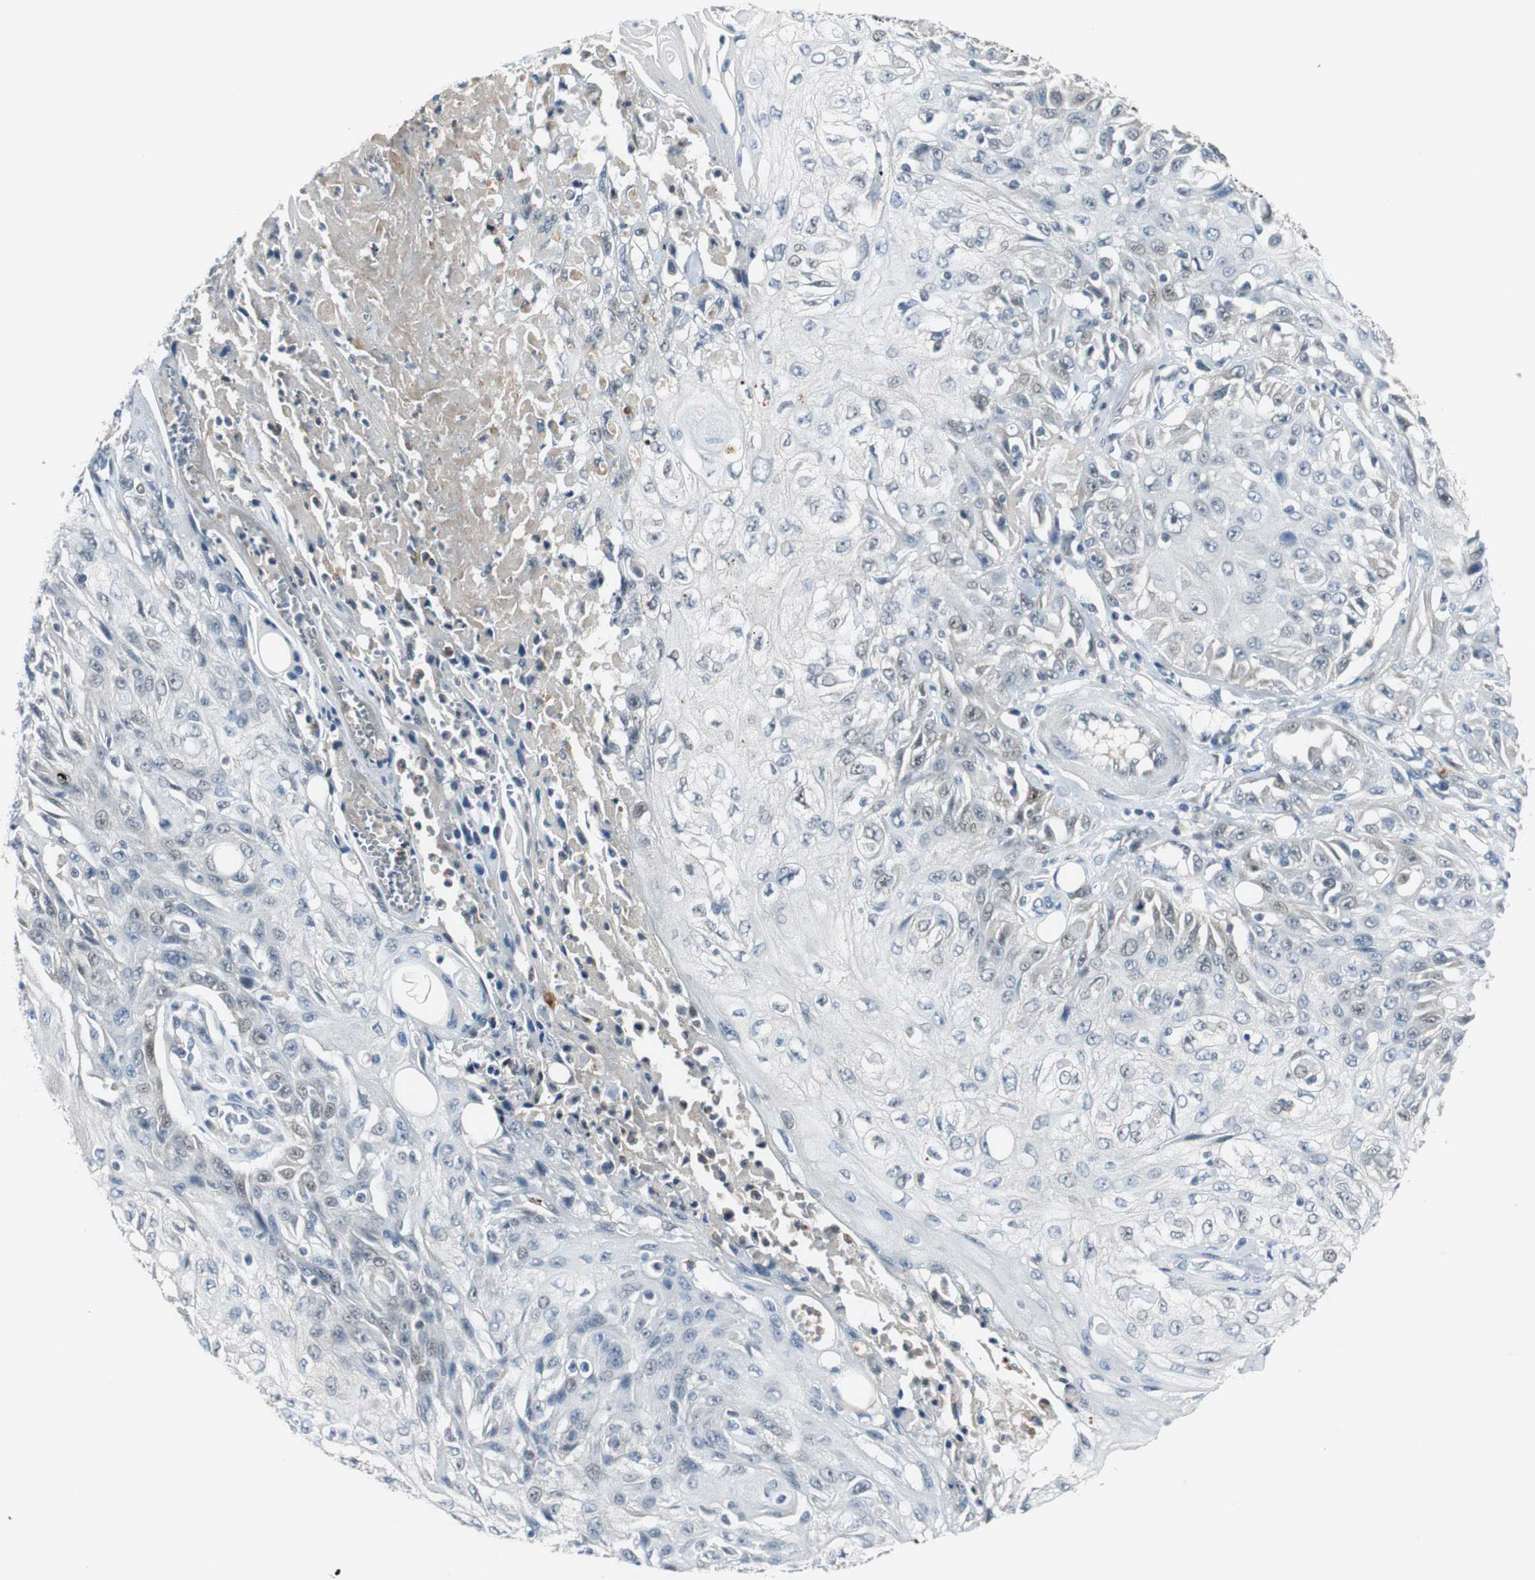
{"staining": {"intensity": "weak", "quantity": "<25%", "location": "nuclear"}, "tissue": "skin cancer", "cell_type": "Tumor cells", "image_type": "cancer", "snomed": [{"axis": "morphology", "description": "Squamous cell carcinoma, NOS"}, {"axis": "topography", "description": "Skin"}], "caption": "Immunohistochemical staining of human skin cancer reveals no significant staining in tumor cells. (Stains: DAB (3,3'-diaminobenzidine) immunohistochemistry (IHC) with hematoxylin counter stain, Microscopy: brightfield microscopy at high magnification).", "gene": "FHL2", "patient": {"sex": "male", "age": 75}}